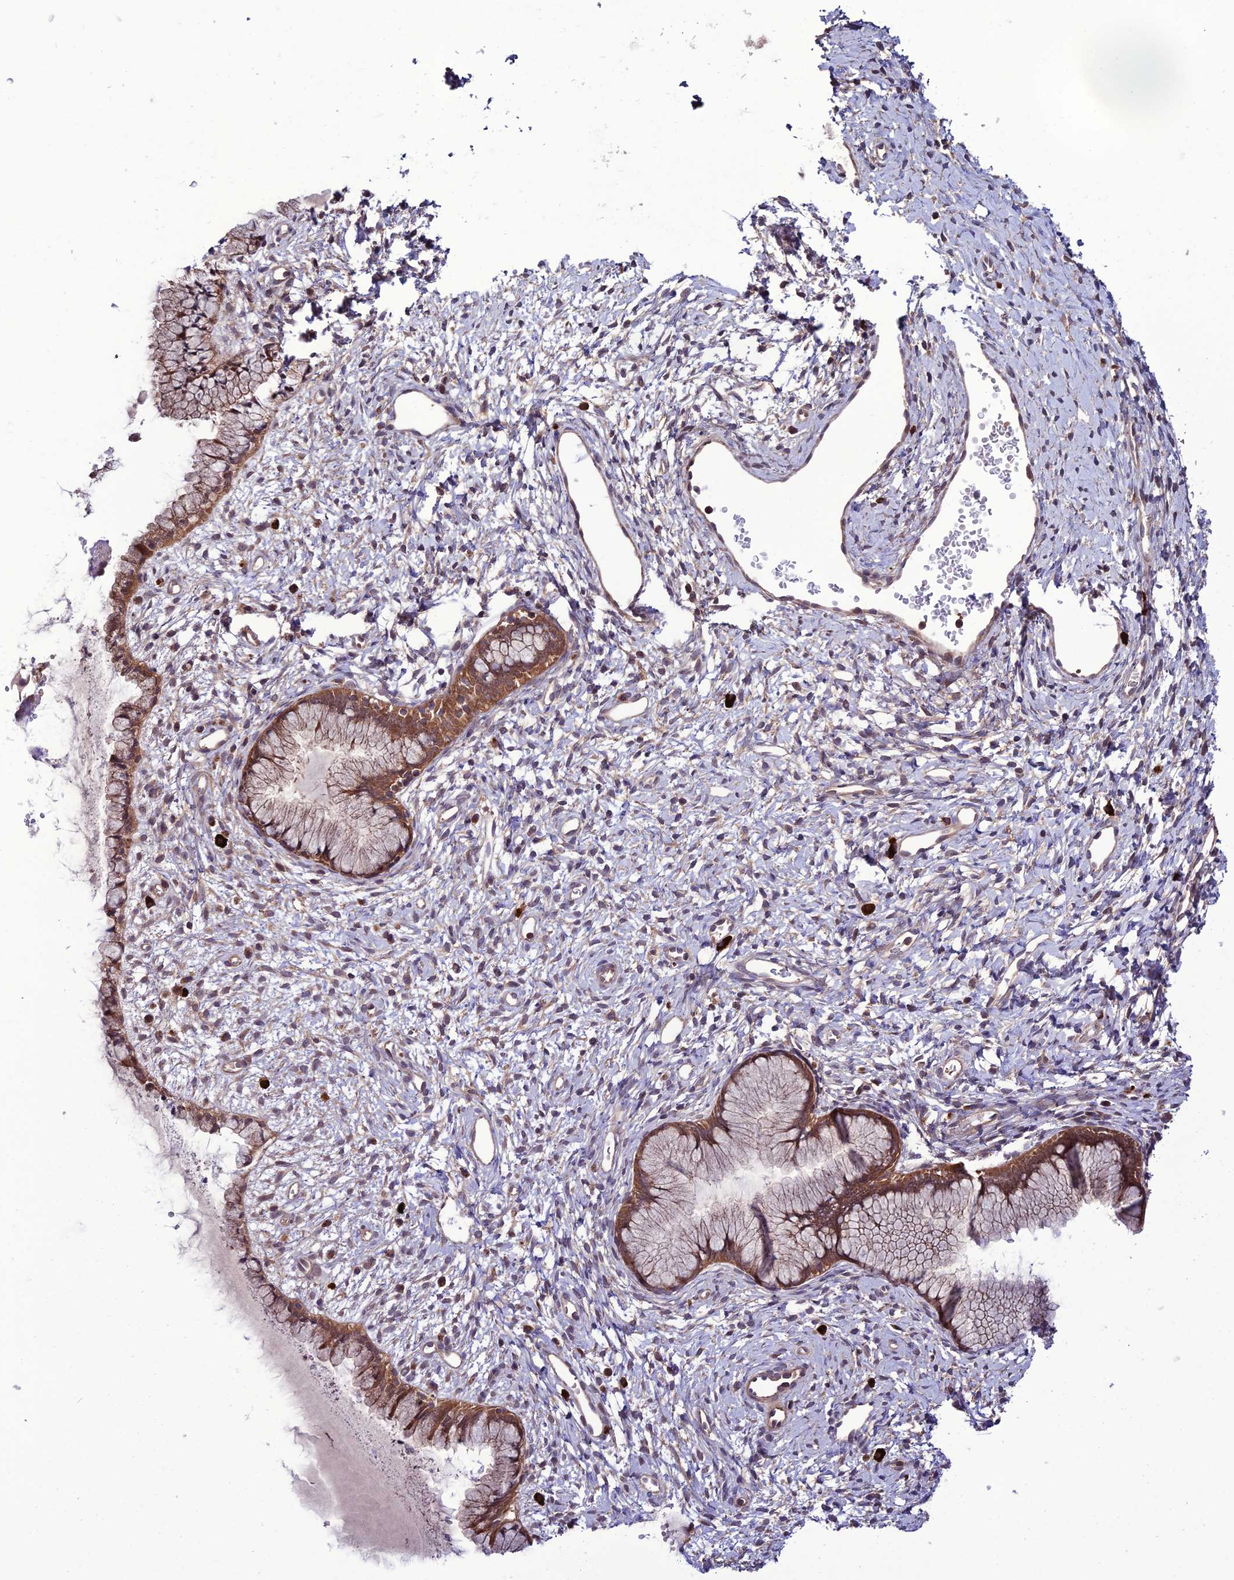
{"staining": {"intensity": "moderate", "quantity": ">75%", "location": "cytoplasmic/membranous"}, "tissue": "cervix", "cell_type": "Glandular cells", "image_type": "normal", "snomed": [{"axis": "morphology", "description": "Normal tissue, NOS"}, {"axis": "topography", "description": "Cervix"}], "caption": "An immunohistochemistry micrograph of benign tissue is shown. Protein staining in brown shows moderate cytoplasmic/membranous positivity in cervix within glandular cells.", "gene": "PPIL3", "patient": {"sex": "female", "age": 42}}